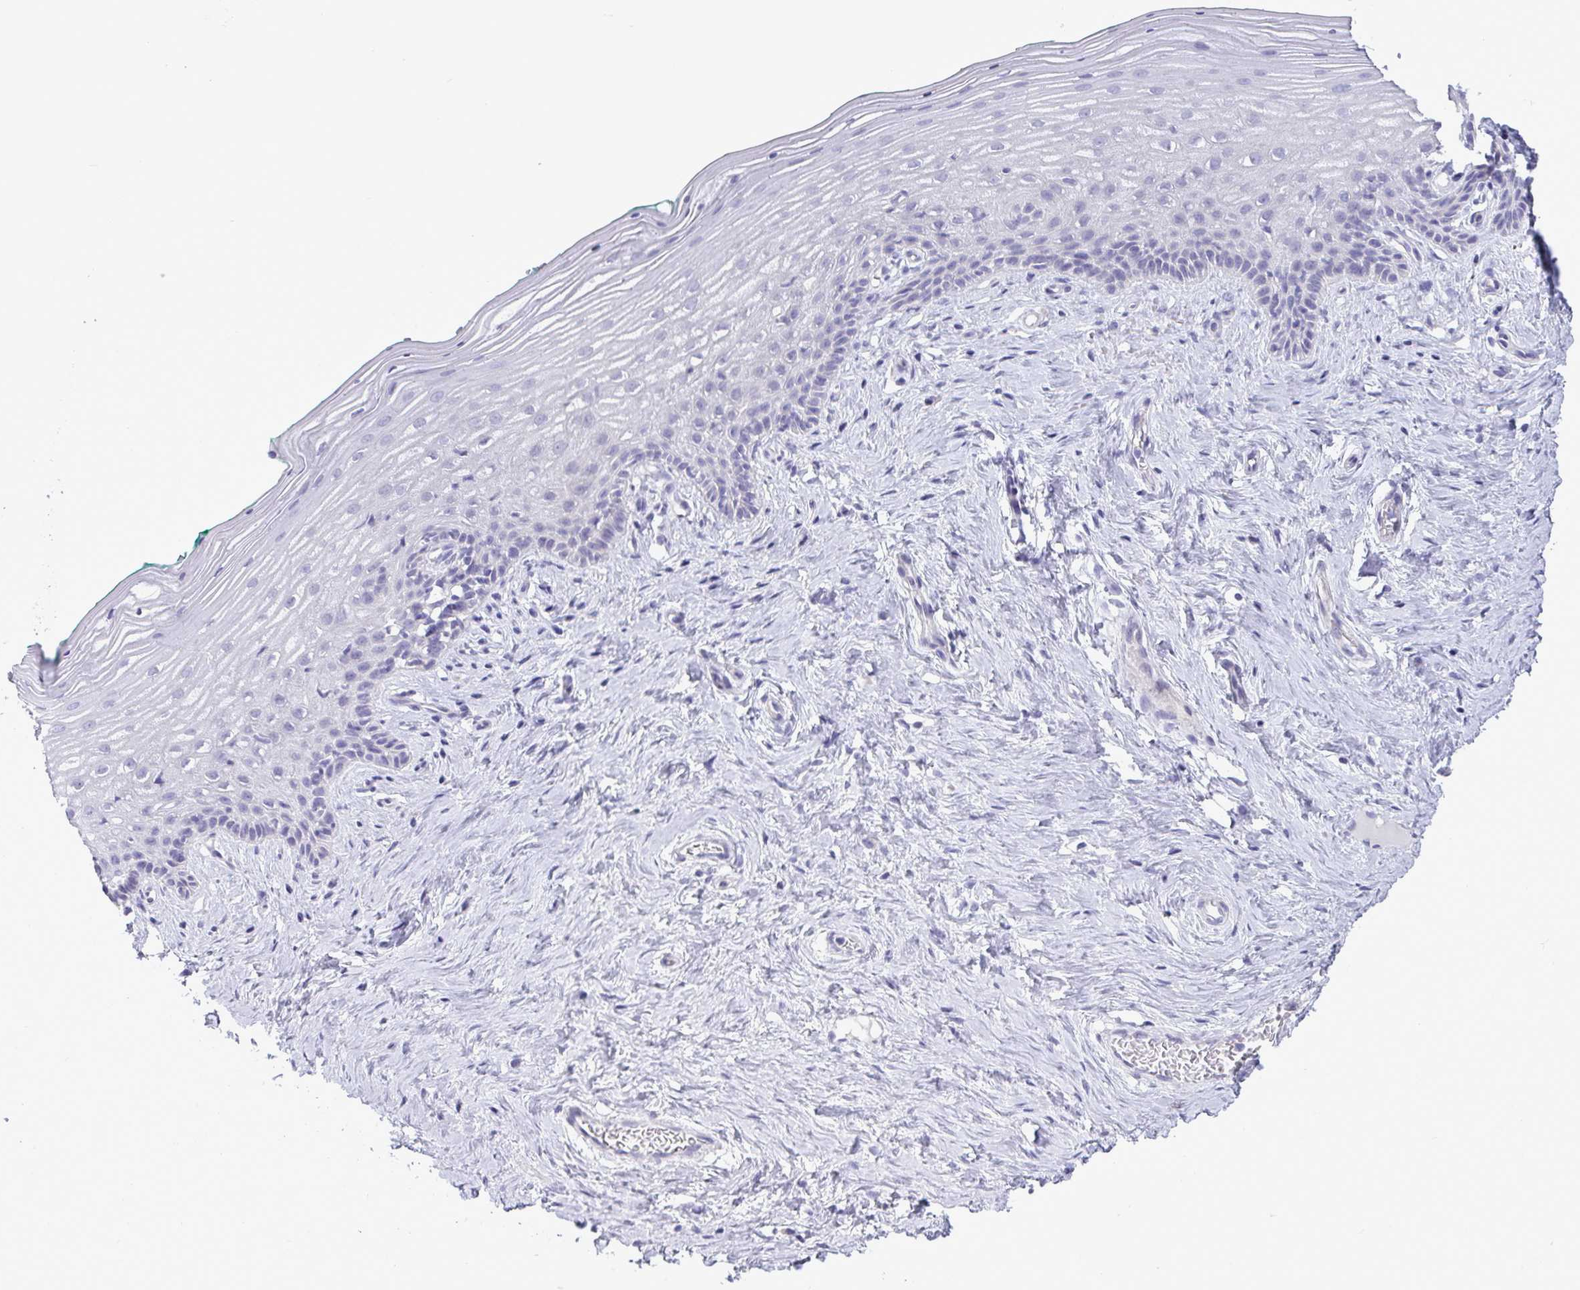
{"staining": {"intensity": "negative", "quantity": "none", "location": "none"}, "tissue": "vagina", "cell_type": "Squamous epithelial cells", "image_type": "normal", "snomed": [{"axis": "morphology", "description": "Normal tissue, NOS"}, {"axis": "topography", "description": "Vagina"}], "caption": "Squamous epithelial cells are negative for brown protein staining in normal vagina. Nuclei are stained in blue.", "gene": "C4orf33", "patient": {"sex": "female", "age": 45}}